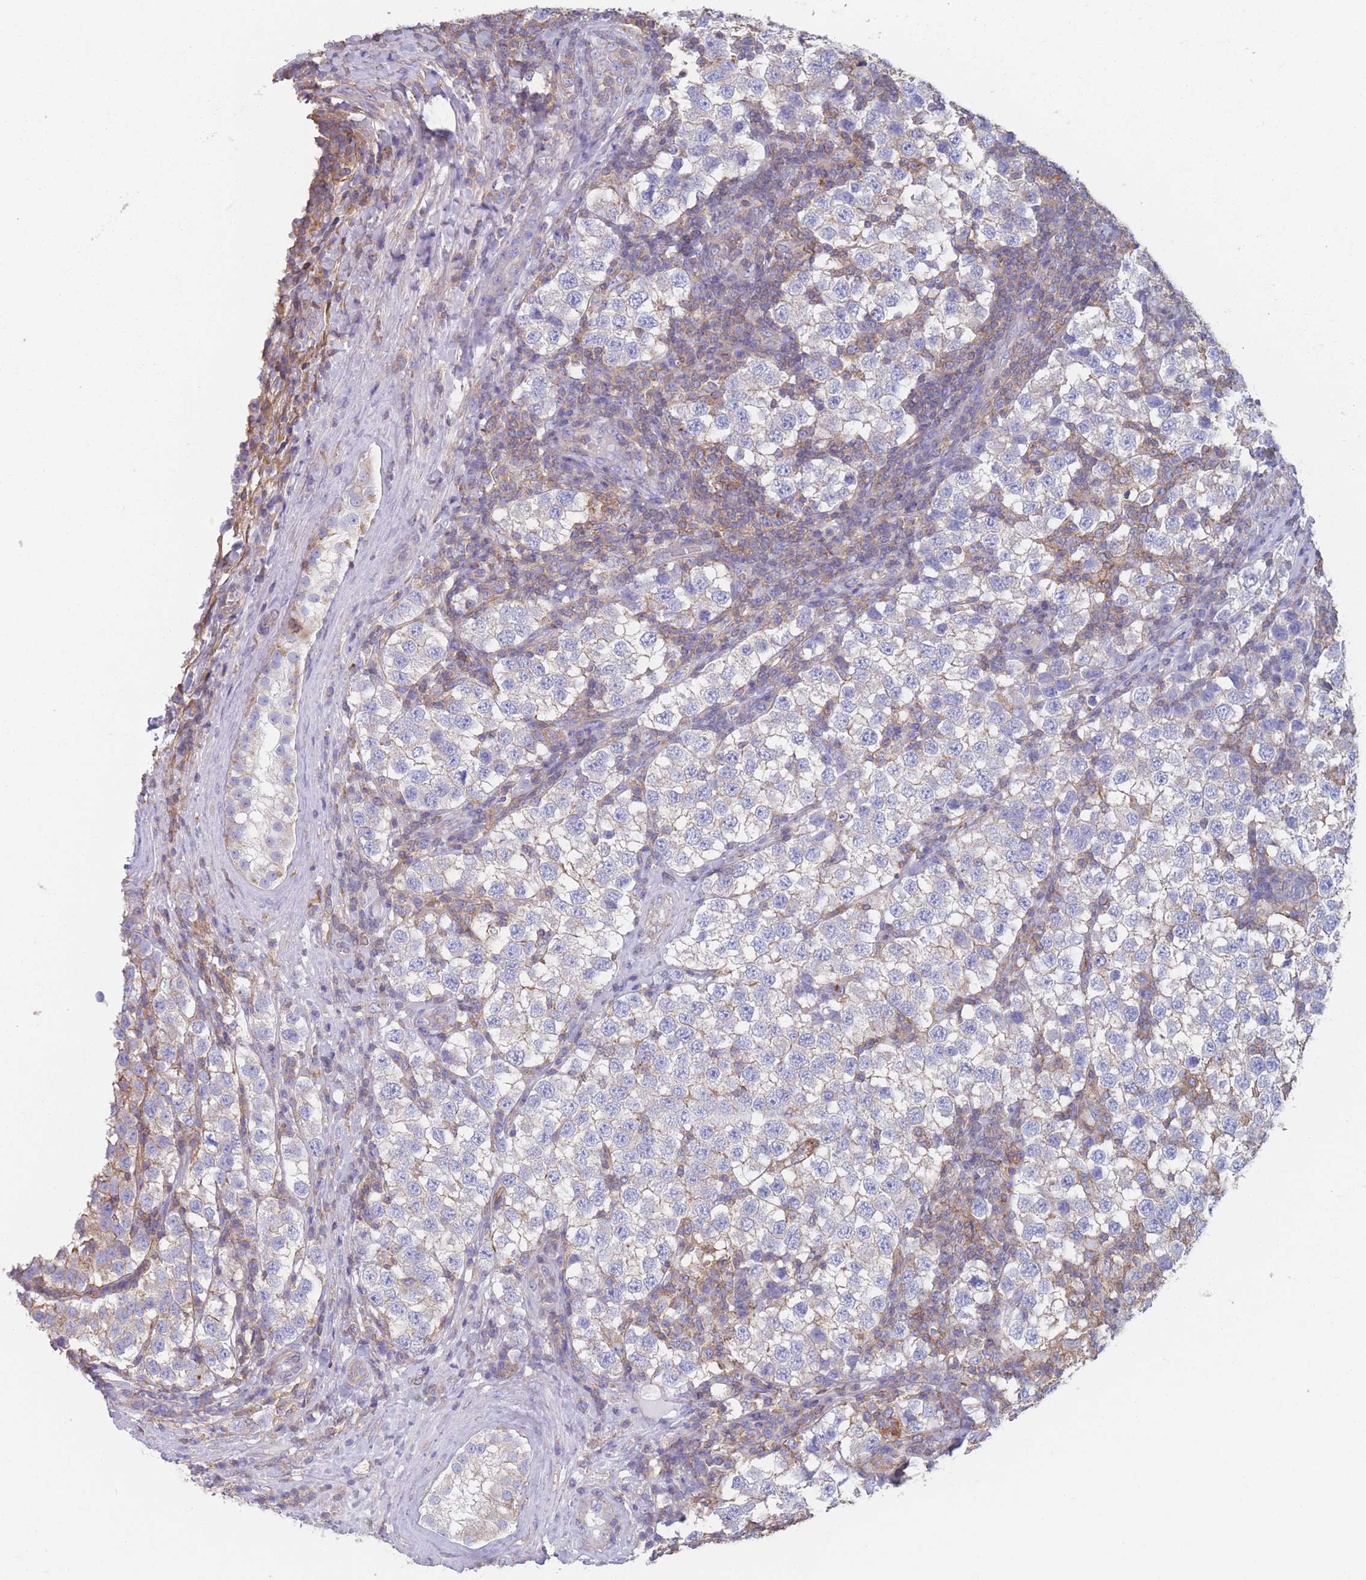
{"staining": {"intensity": "negative", "quantity": "none", "location": "none"}, "tissue": "testis cancer", "cell_type": "Tumor cells", "image_type": "cancer", "snomed": [{"axis": "morphology", "description": "Seminoma, NOS"}, {"axis": "topography", "description": "Testis"}], "caption": "This is an immunohistochemistry (IHC) histopathology image of human seminoma (testis). There is no positivity in tumor cells.", "gene": "ADH1A", "patient": {"sex": "male", "age": 34}}